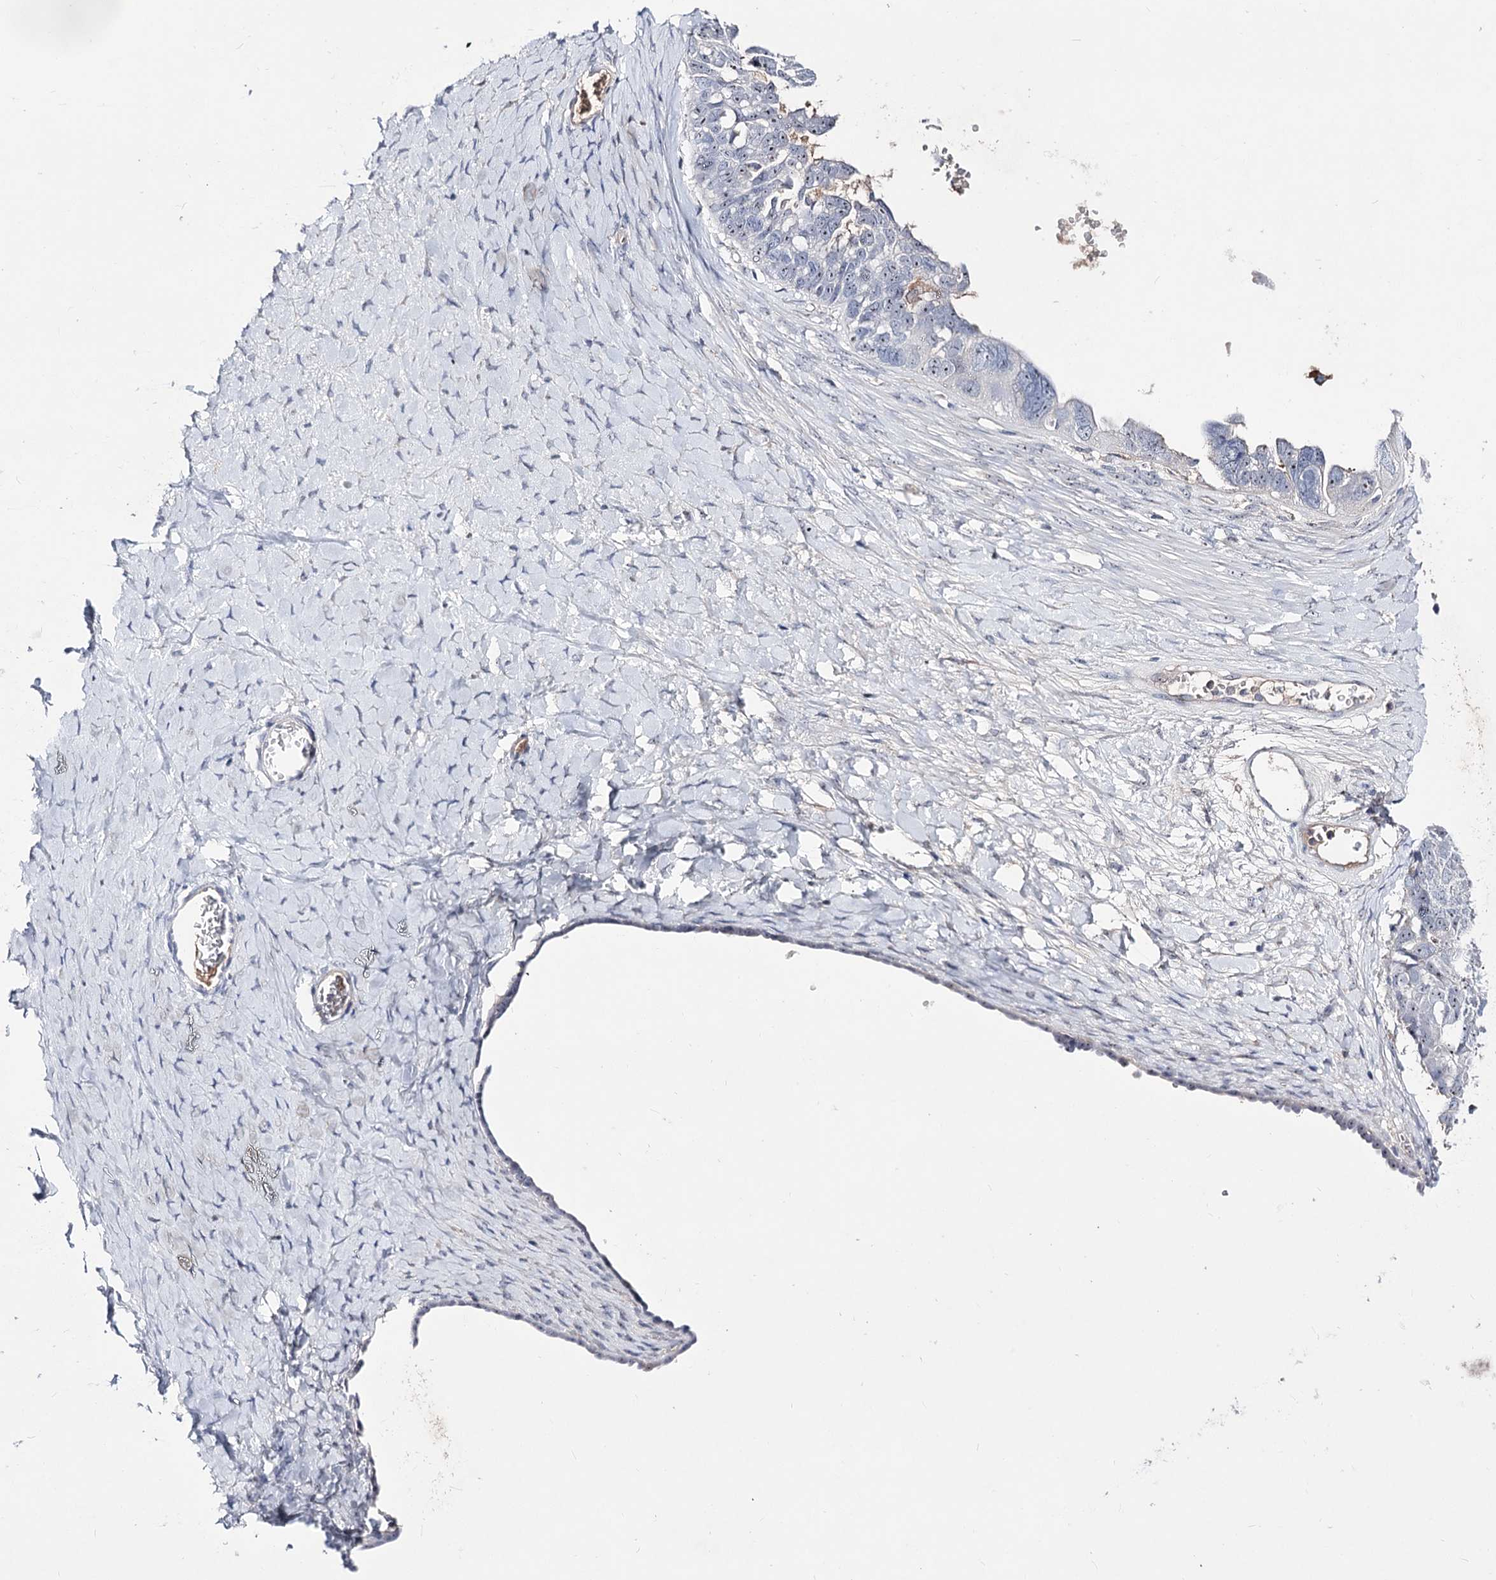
{"staining": {"intensity": "weak", "quantity": "<25%", "location": "nuclear"}, "tissue": "ovarian cancer", "cell_type": "Tumor cells", "image_type": "cancer", "snomed": [{"axis": "morphology", "description": "Cystadenocarcinoma, serous, NOS"}, {"axis": "topography", "description": "Ovary"}], "caption": "IHC photomicrograph of neoplastic tissue: human ovarian cancer (serous cystadenocarcinoma) stained with DAB (3,3'-diaminobenzidine) demonstrates no significant protein staining in tumor cells.", "gene": "PCGF5", "patient": {"sex": "female", "age": 79}}